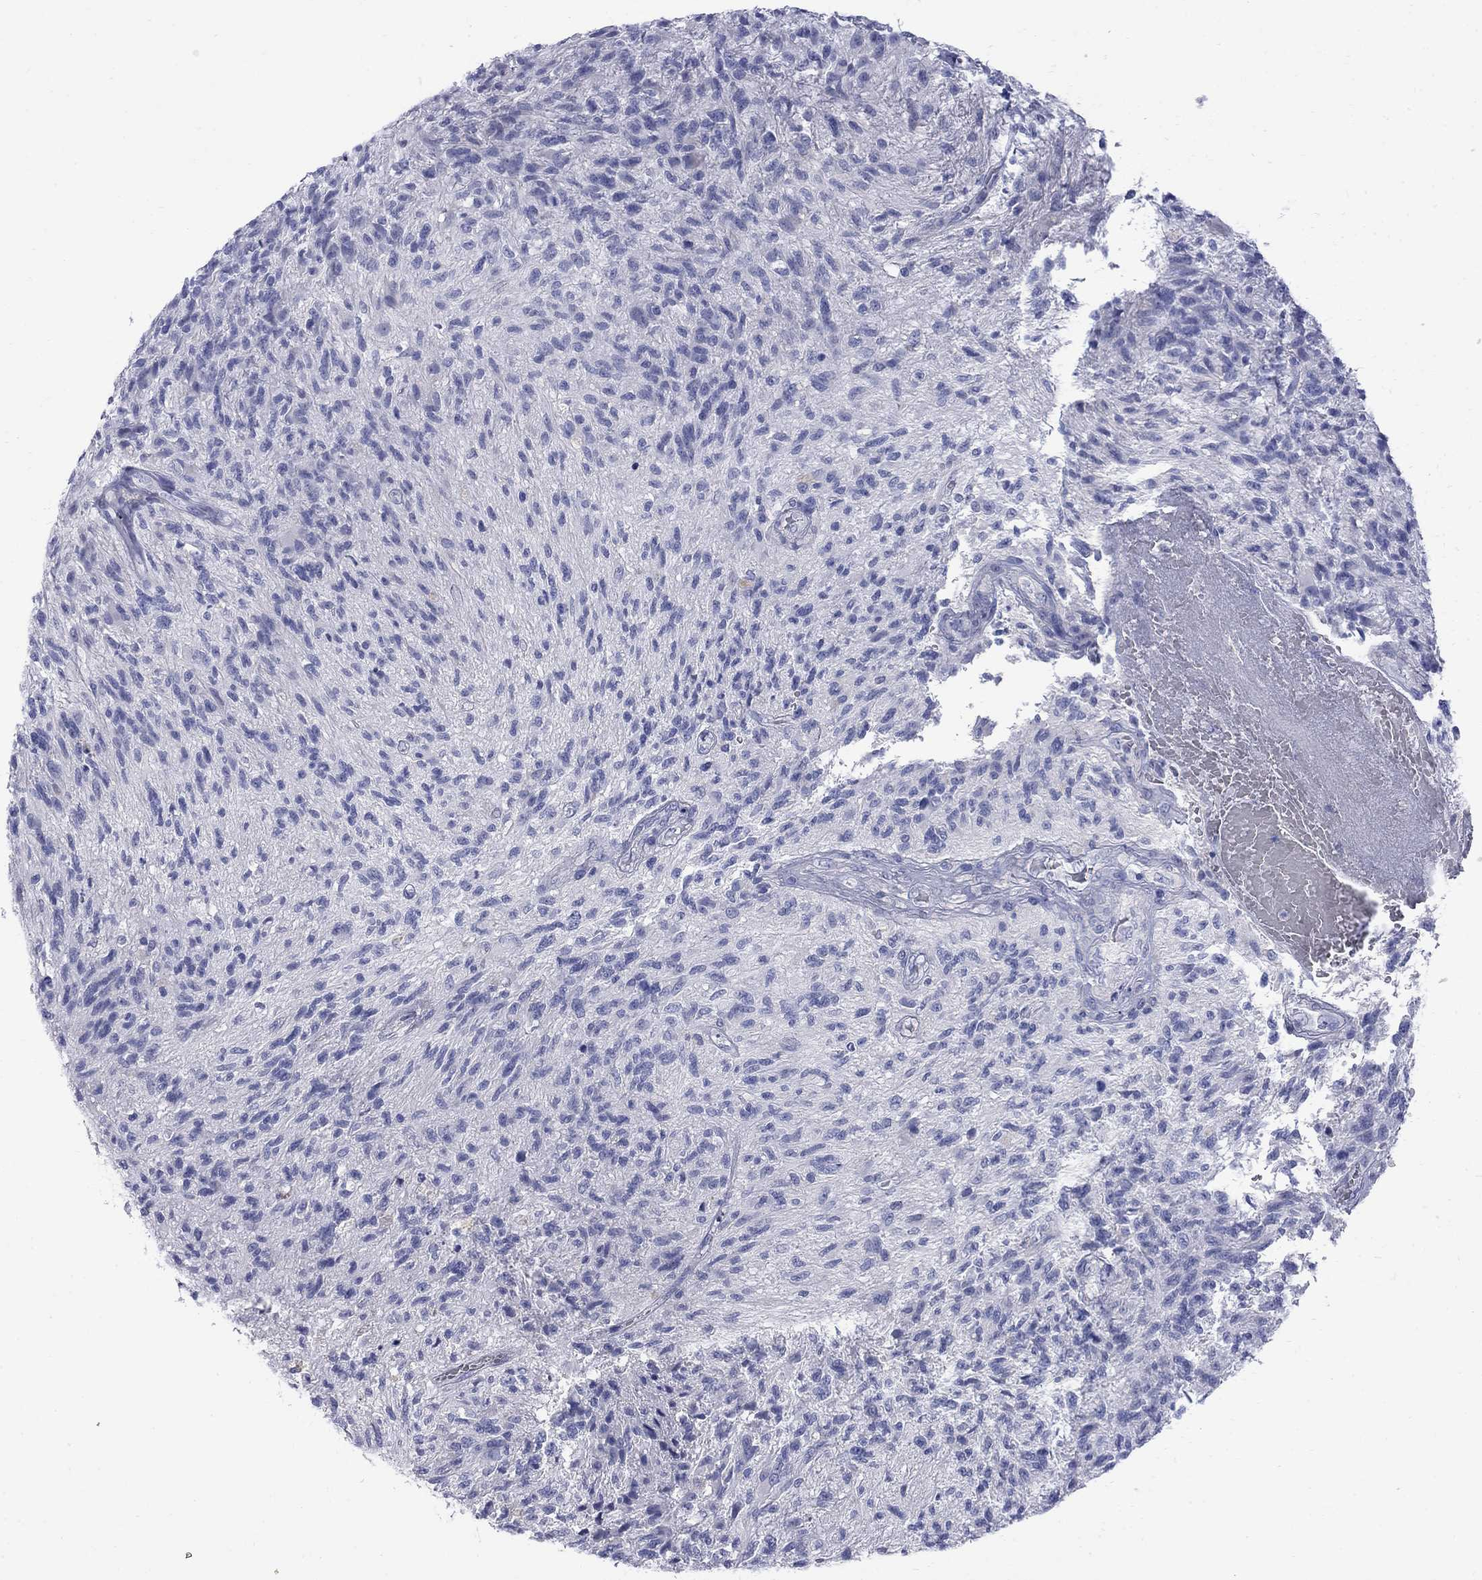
{"staining": {"intensity": "negative", "quantity": "none", "location": "none"}, "tissue": "glioma", "cell_type": "Tumor cells", "image_type": "cancer", "snomed": [{"axis": "morphology", "description": "Glioma, malignant, High grade"}, {"axis": "topography", "description": "Brain"}], "caption": "An immunohistochemistry (IHC) histopathology image of glioma is shown. There is no staining in tumor cells of glioma.", "gene": "SERPINB2", "patient": {"sex": "male", "age": 56}}